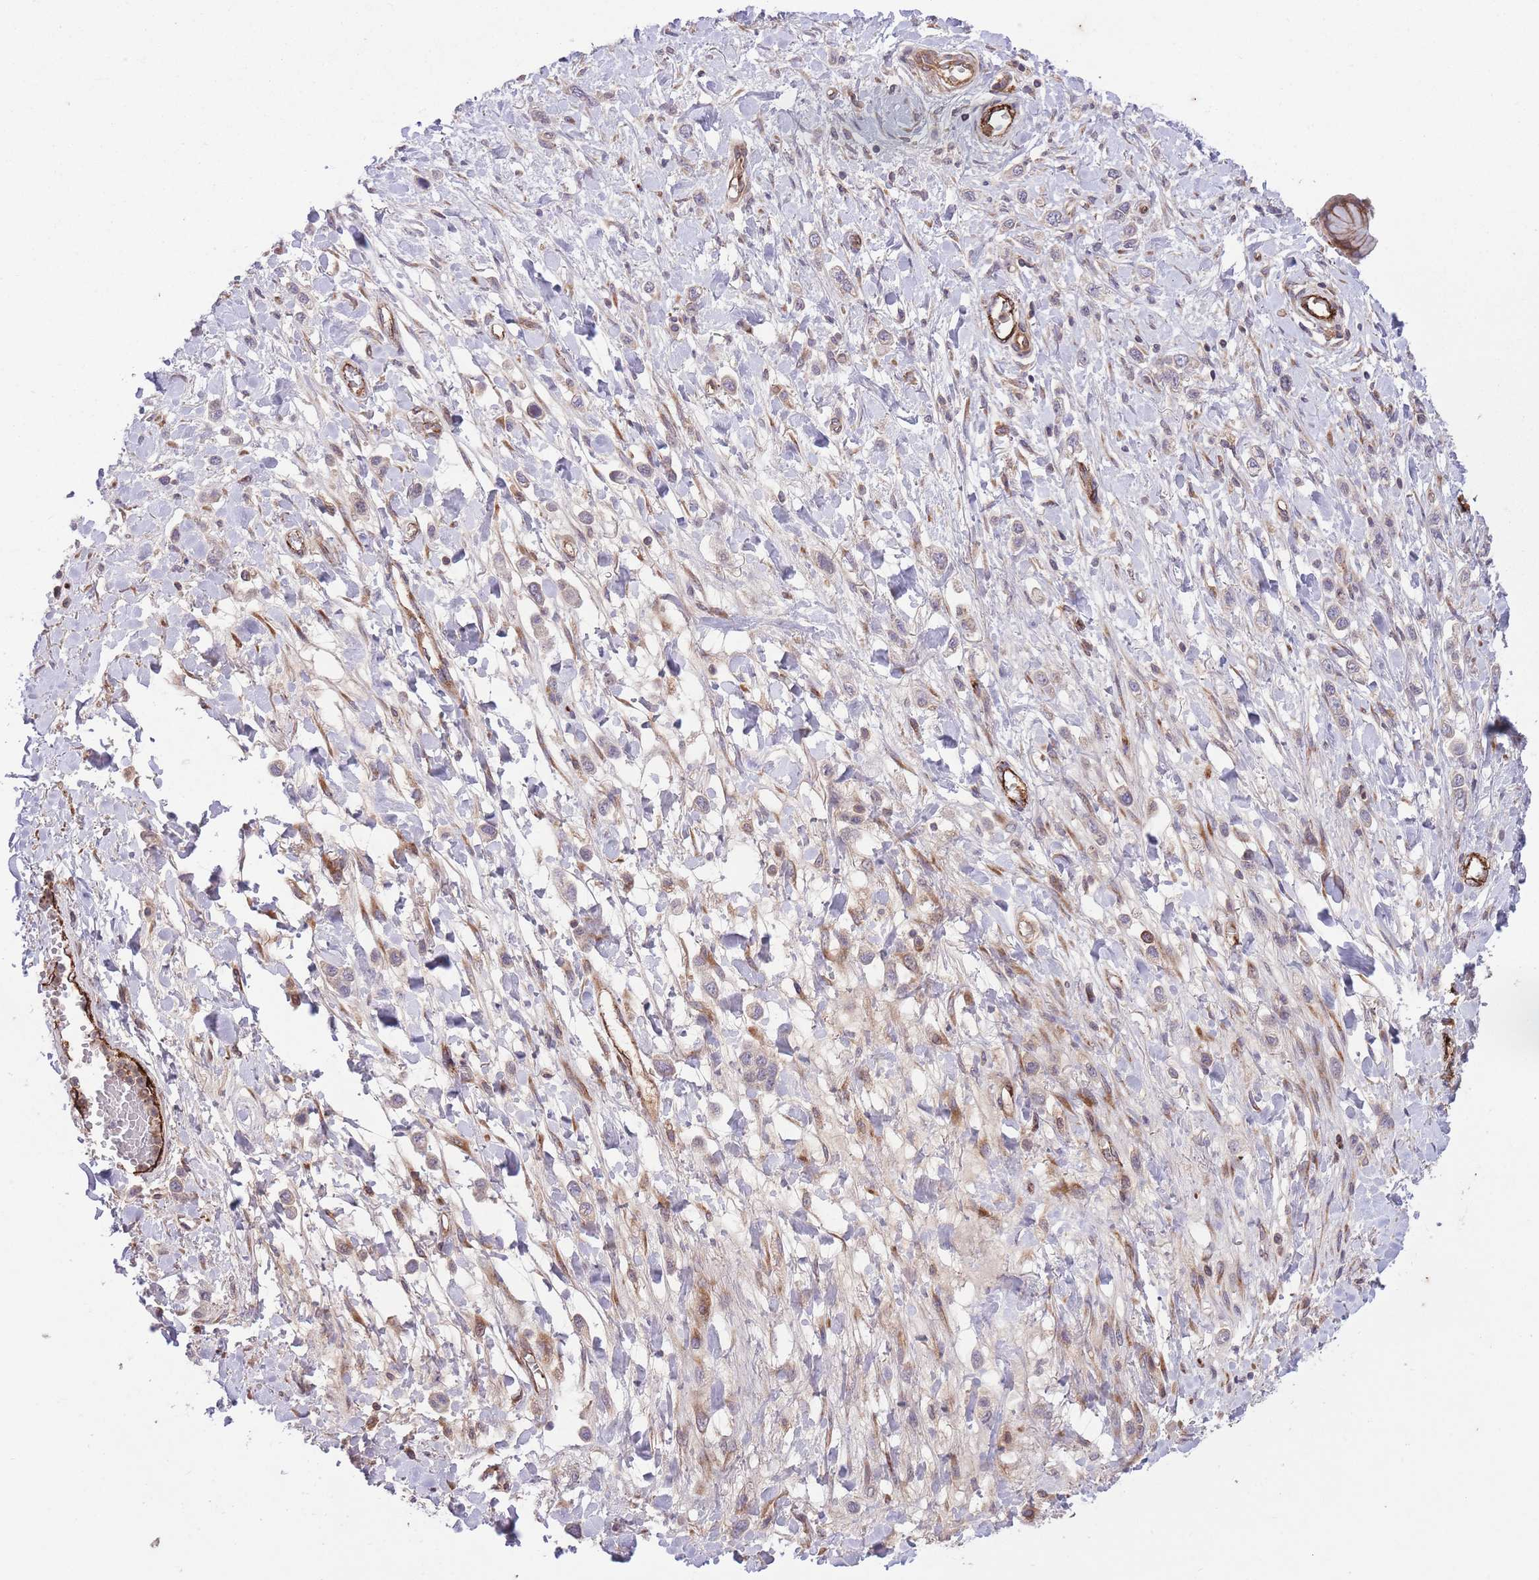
{"staining": {"intensity": "weak", "quantity": "<25%", "location": "cytoplasmic/membranous"}, "tissue": "stomach cancer", "cell_type": "Tumor cells", "image_type": "cancer", "snomed": [{"axis": "morphology", "description": "Adenocarcinoma, NOS"}, {"axis": "topography", "description": "Stomach"}], "caption": "This is a image of immunohistochemistry staining of adenocarcinoma (stomach), which shows no expression in tumor cells.", "gene": "CISH", "patient": {"sex": "female", "age": 65}}